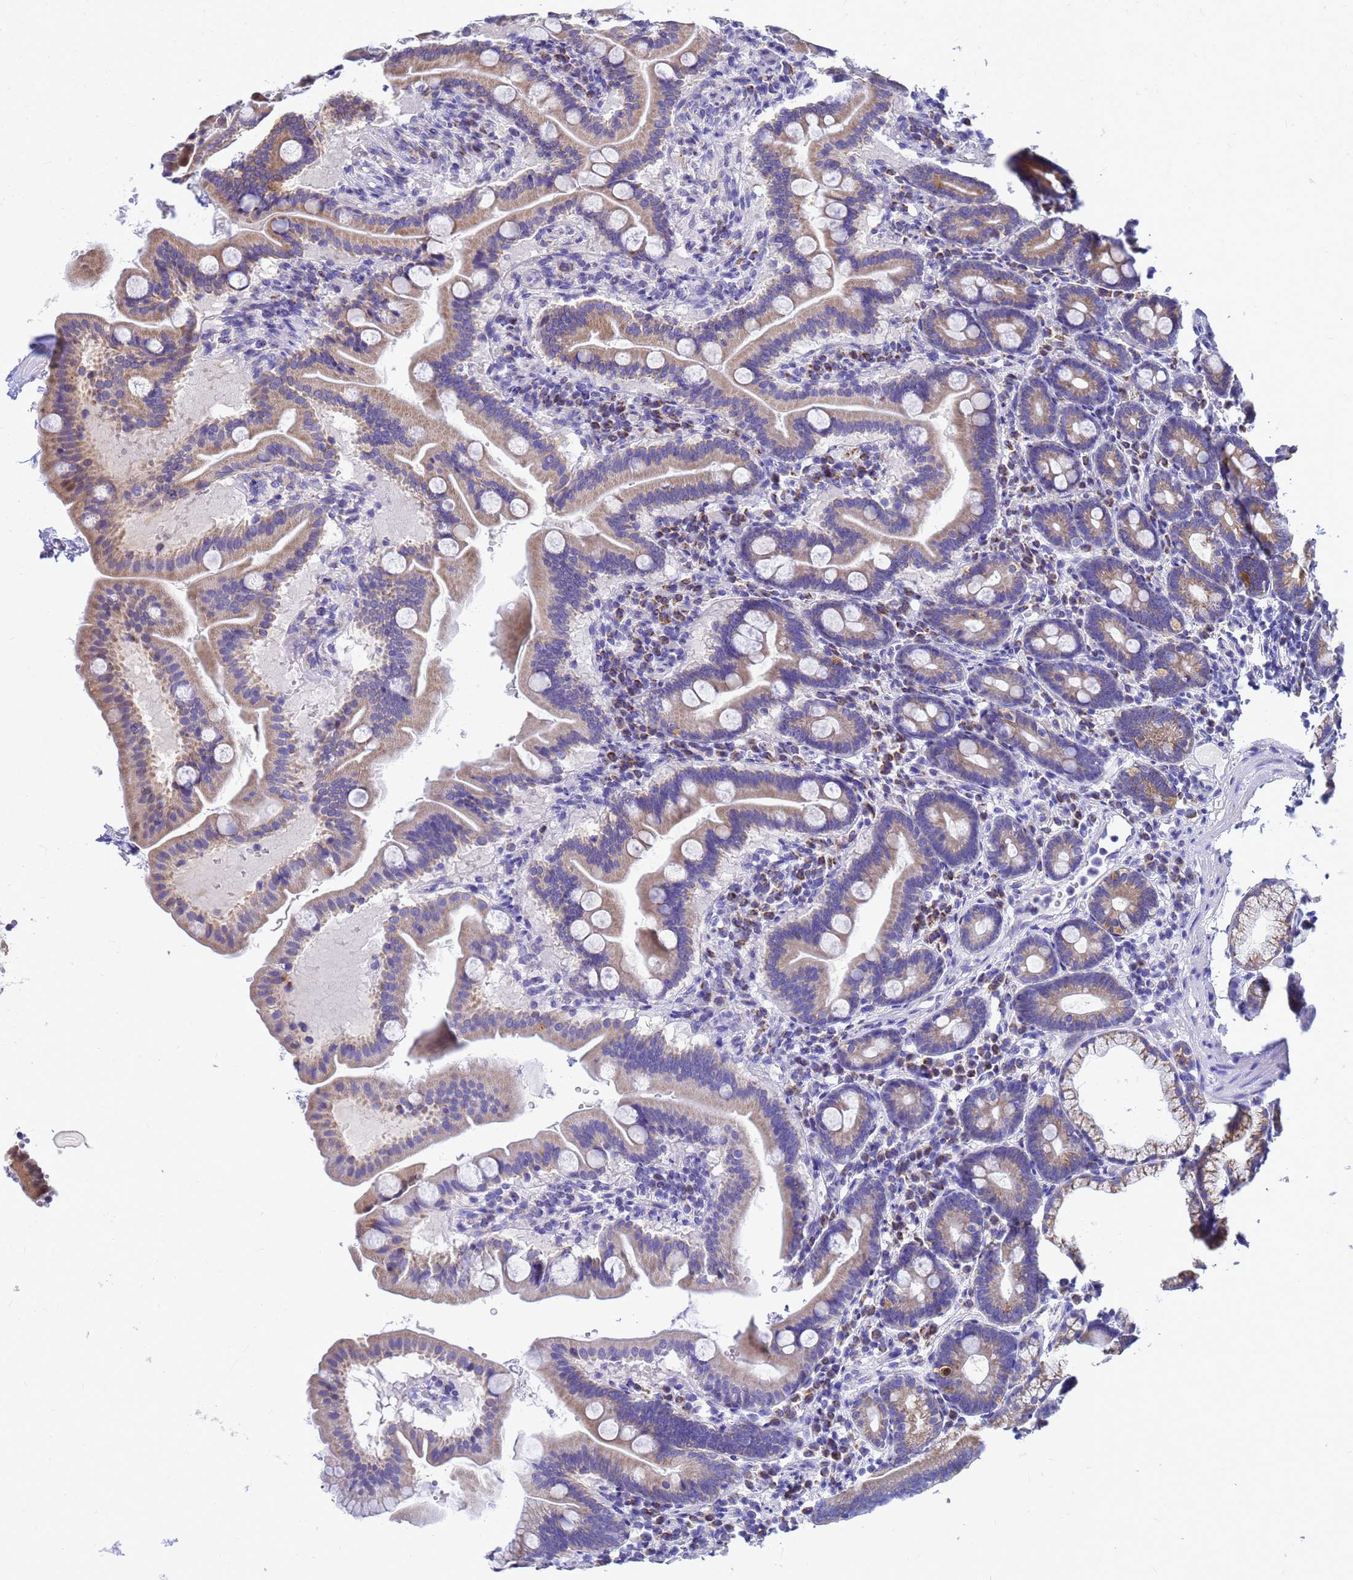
{"staining": {"intensity": "moderate", "quantity": "25%-75%", "location": "cytoplasmic/membranous"}, "tissue": "duodenum", "cell_type": "Glandular cells", "image_type": "normal", "snomed": [{"axis": "morphology", "description": "Normal tissue, NOS"}, {"axis": "topography", "description": "Duodenum"}], "caption": "Duodenum stained with IHC shows moderate cytoplasmic/membranous positivity in about 25%-75% of glandular cells.", "gene": "CMC4", "patient": {"sex": "male", "age": 54}}